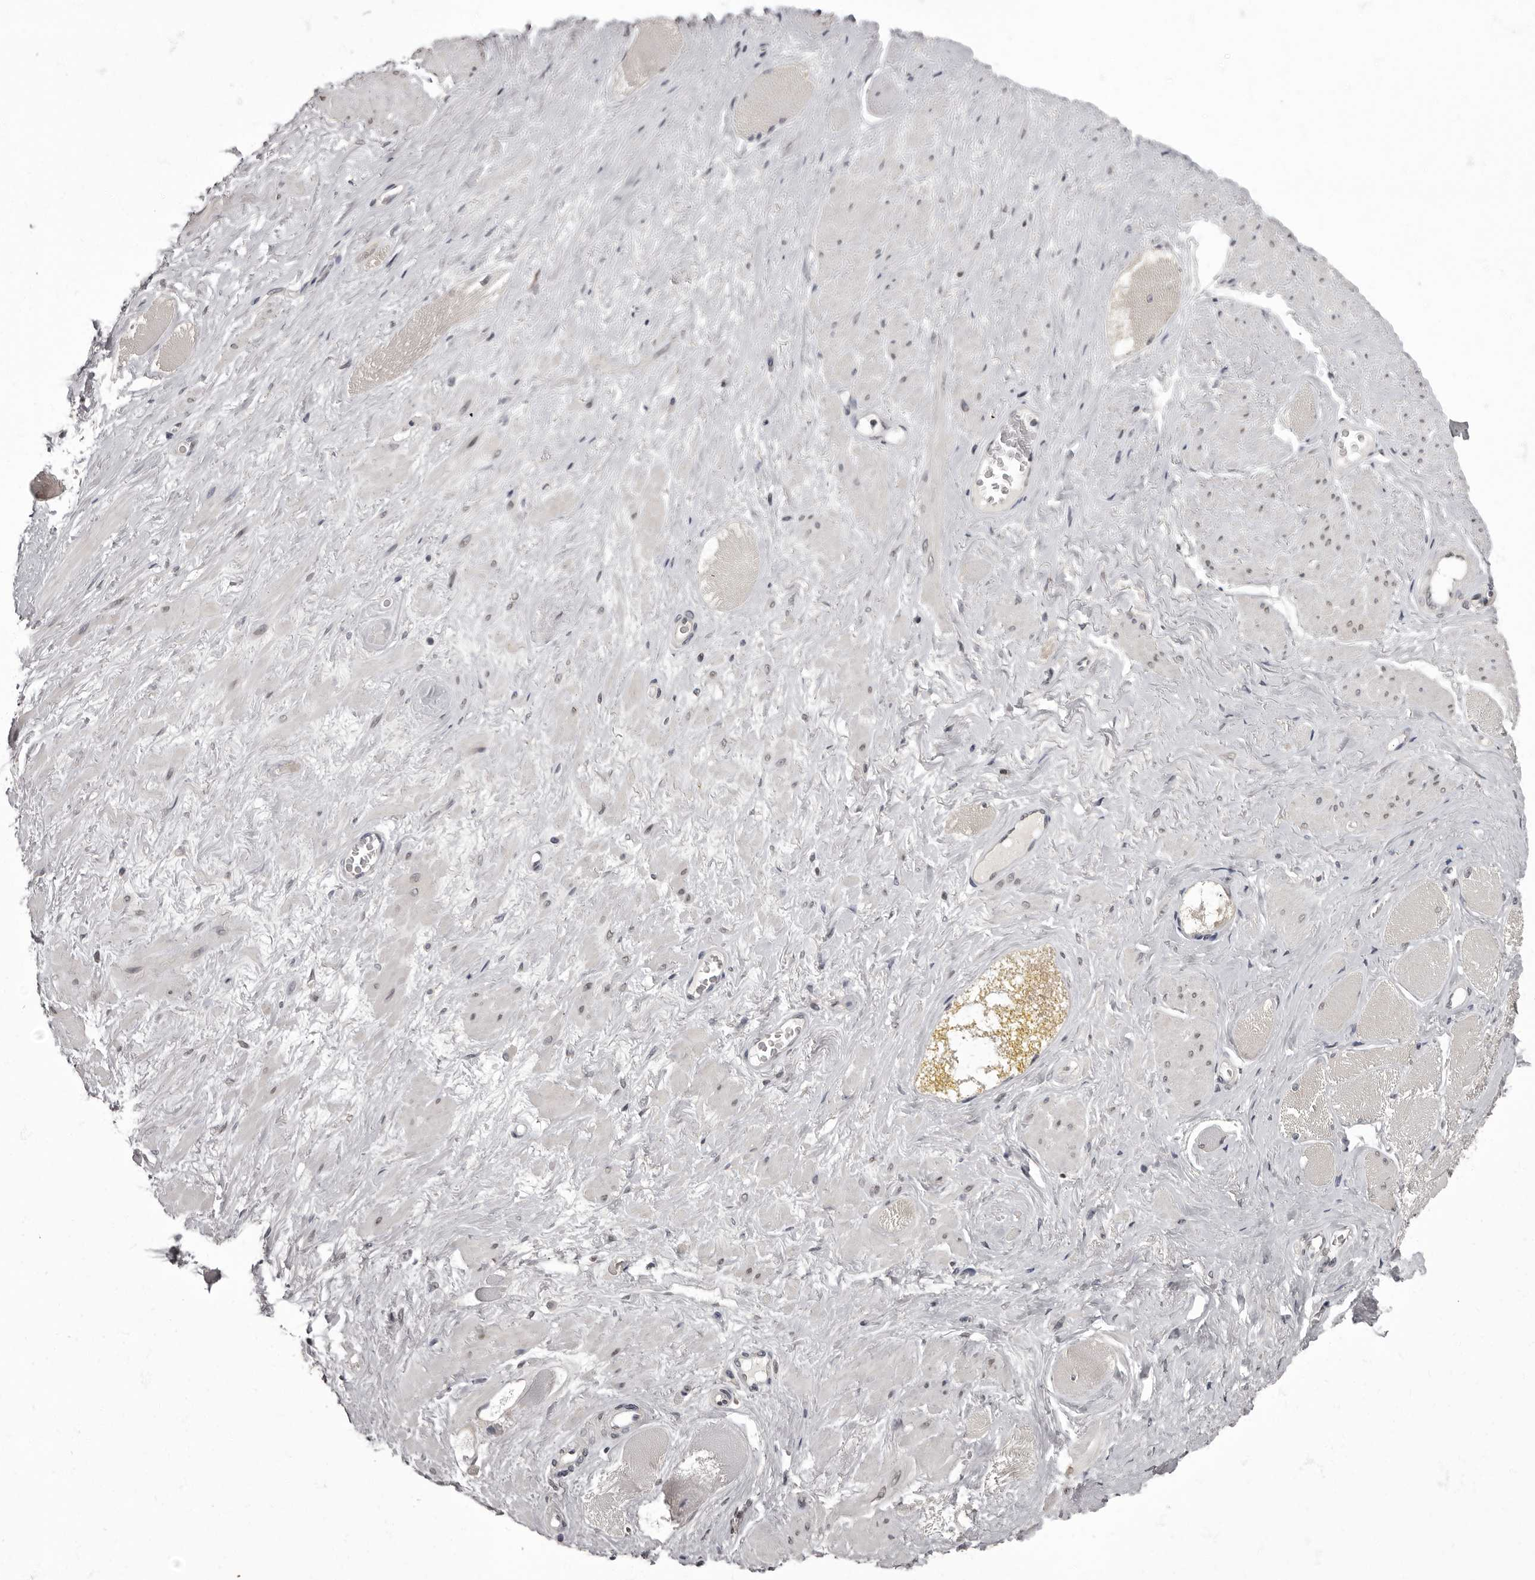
{"staining": {"intensity": "negative", "quantity": "none", "location": "none"}, "tissue": "adipose tissue", "cell_type": "Adipocytes", "image_type": "normal", "snomed": [{"axis": "morphology", "description": "Normal tissue, NOS"}, {"axis": "morphology", "description": "Adenocarcinoma, Low grade"}, {"axis": "topography", "description": "Prostate"}, {"axis": "topography", "description": "Peripheral nerve tissue"}], "caption": "Immunohistochemistry (IHC) histopathology image of unremarkable adipose tissue: adipose tissue stained with DAB (3,3'-diaminobenzidine) displays no significant protein expression in adipocytes.", "gene": "C1orf50", "patient": {"sex": "male", "age": 63}}